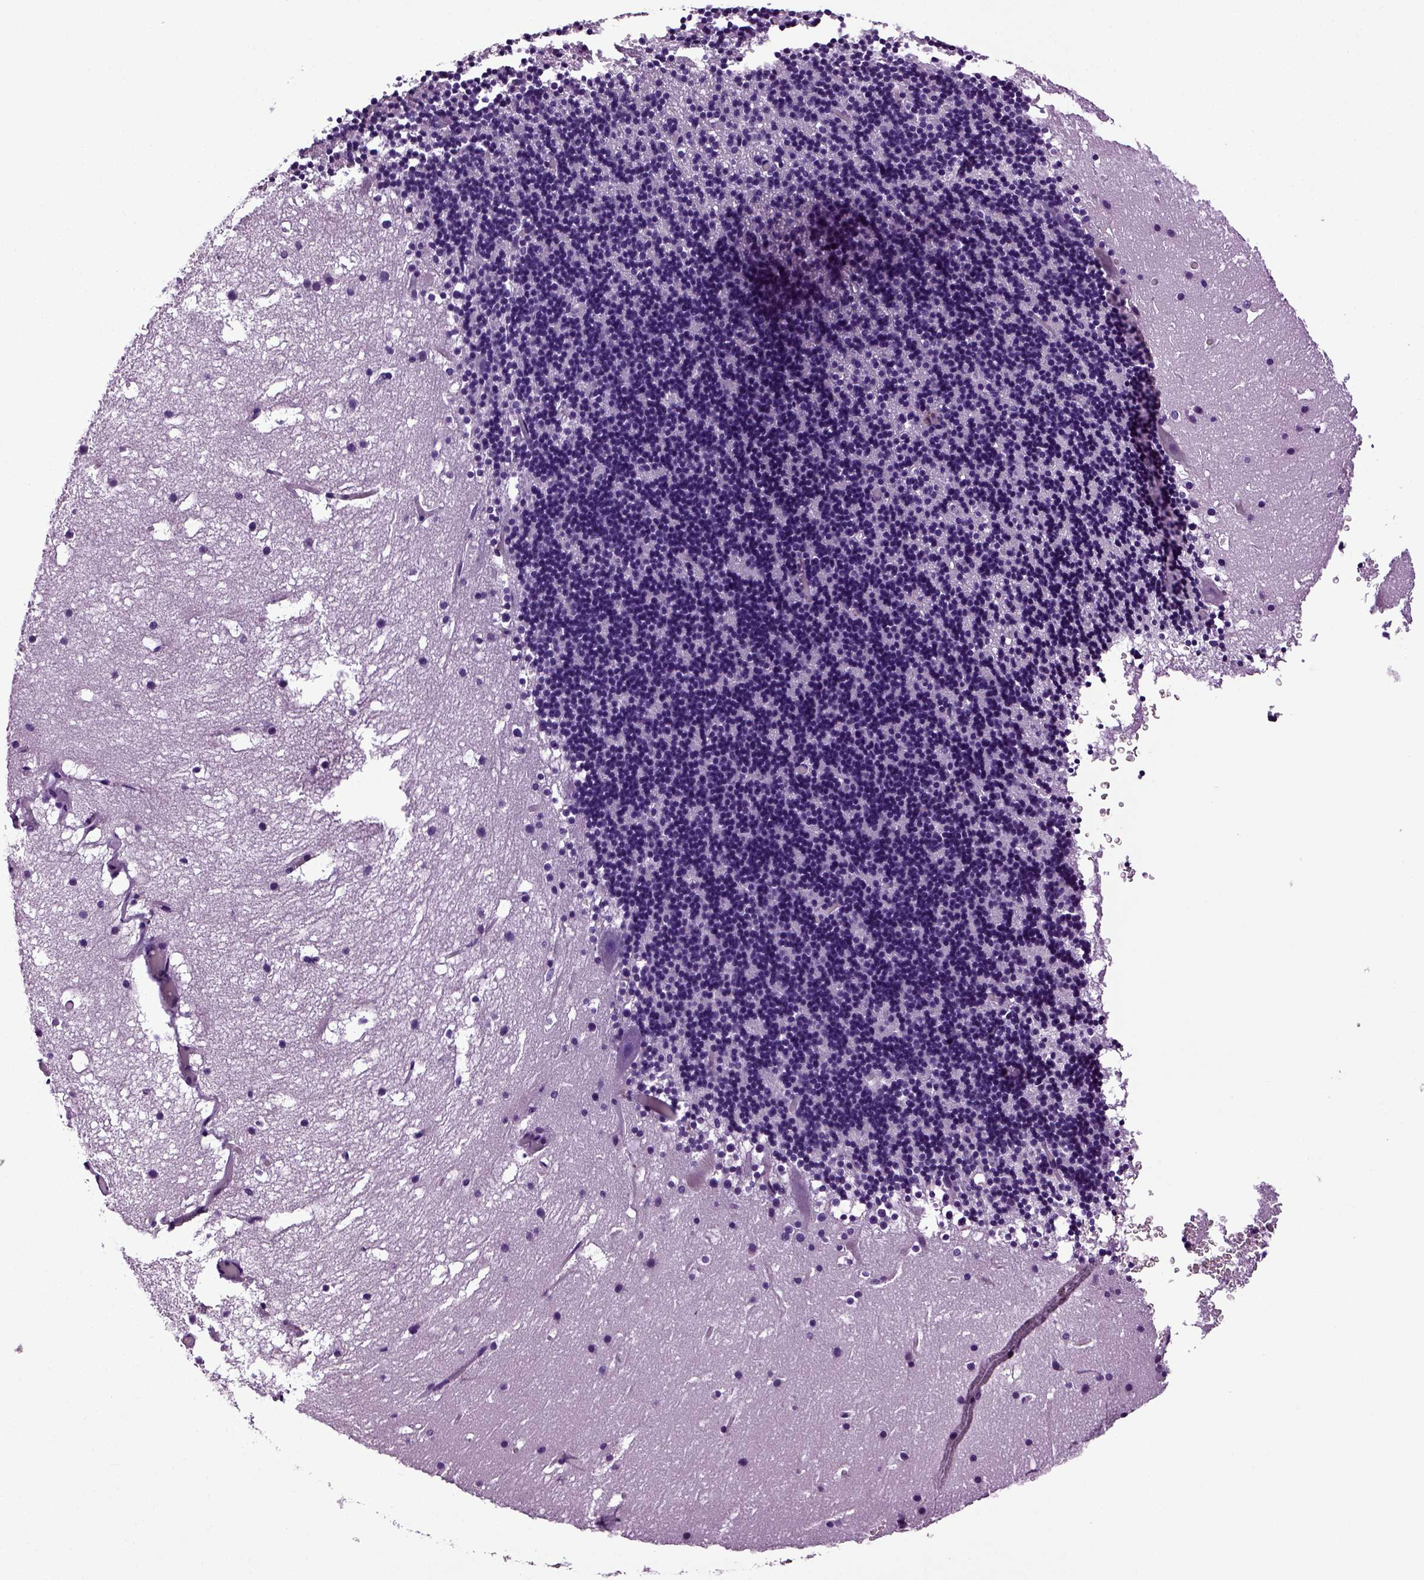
{"staining": {"intensity": "negative", "quantity": "none", "location": "none"}, "tissue": "cerebellum", "cell_type": "Cells in granular layer", "image_type": "normal", "snomed": [{"axis": "morphology", "description": "Normal tissue, NOS"}, {"axis": "topography", "description": "Cerebellum"}], "caption": "High magnification brightfield microscopy of unremarkable cerebellum stained with DAB (brown) and counterstained with hematoxylin (blue): cells in granular layer show no significant positivity.", "gene": "PLCH2", "patient": {"sex": "male", "age": 37}}